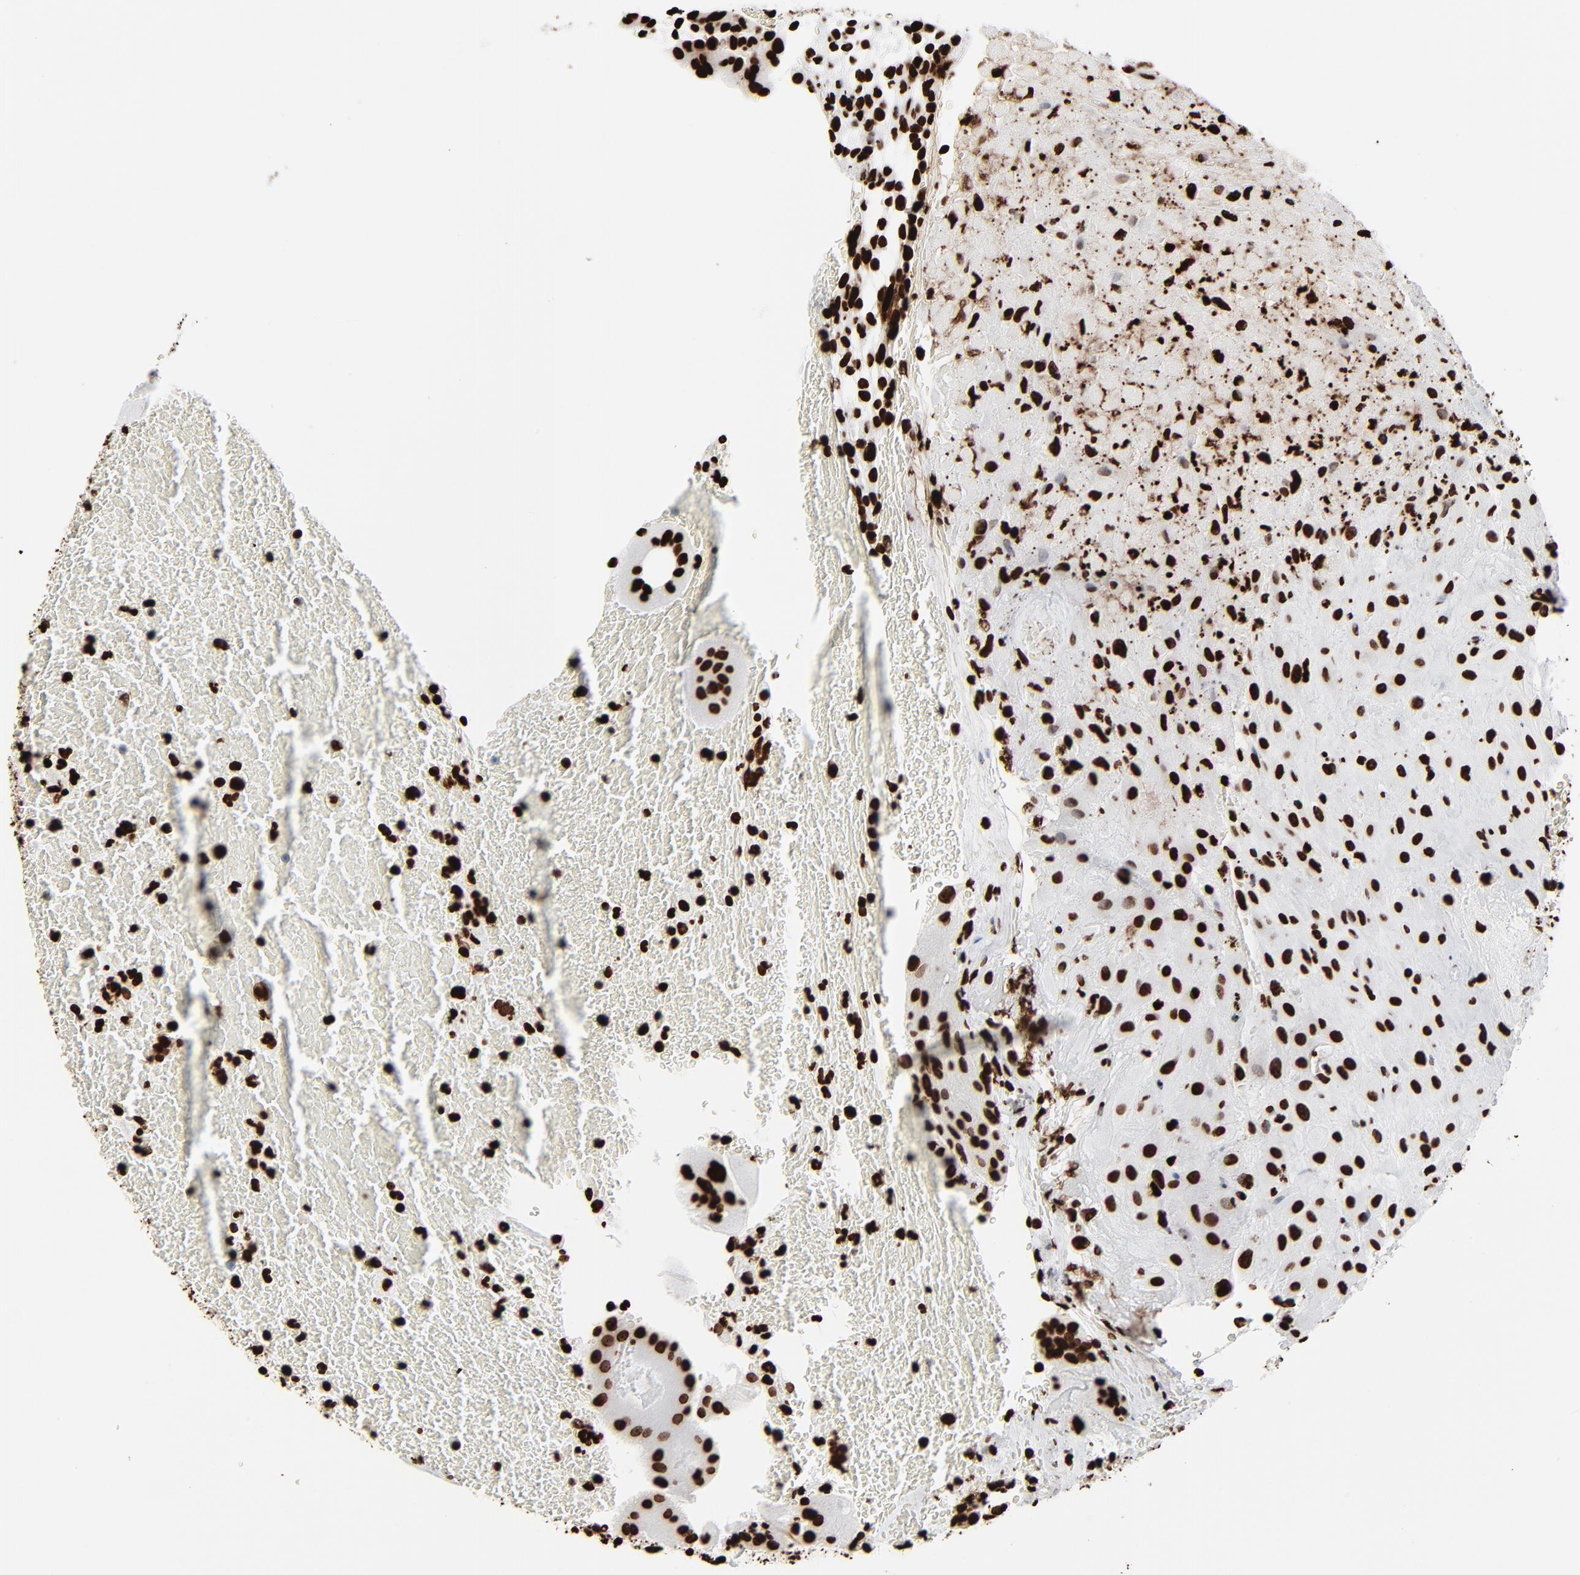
{"staining": {"intensity": "strong", "quantity": ">75%", "location": "nuclear"}, "tissue": "placenta", "cell_type": "Decidual cells", "image_type": "normal", "snomed": [{"axis": "morphology", "description": "Normal tissue, NOS"}, {"axis": "topography", "description": "Placenta"}], "caption": "A photomicrograph showing strong nuclear expression in approximately >75% of decidual cells in unremarkable placenta, as visualized by brown immunohistochemical staining.", "gene": "H3", "patient": {"sex": "female", "age": 19}}